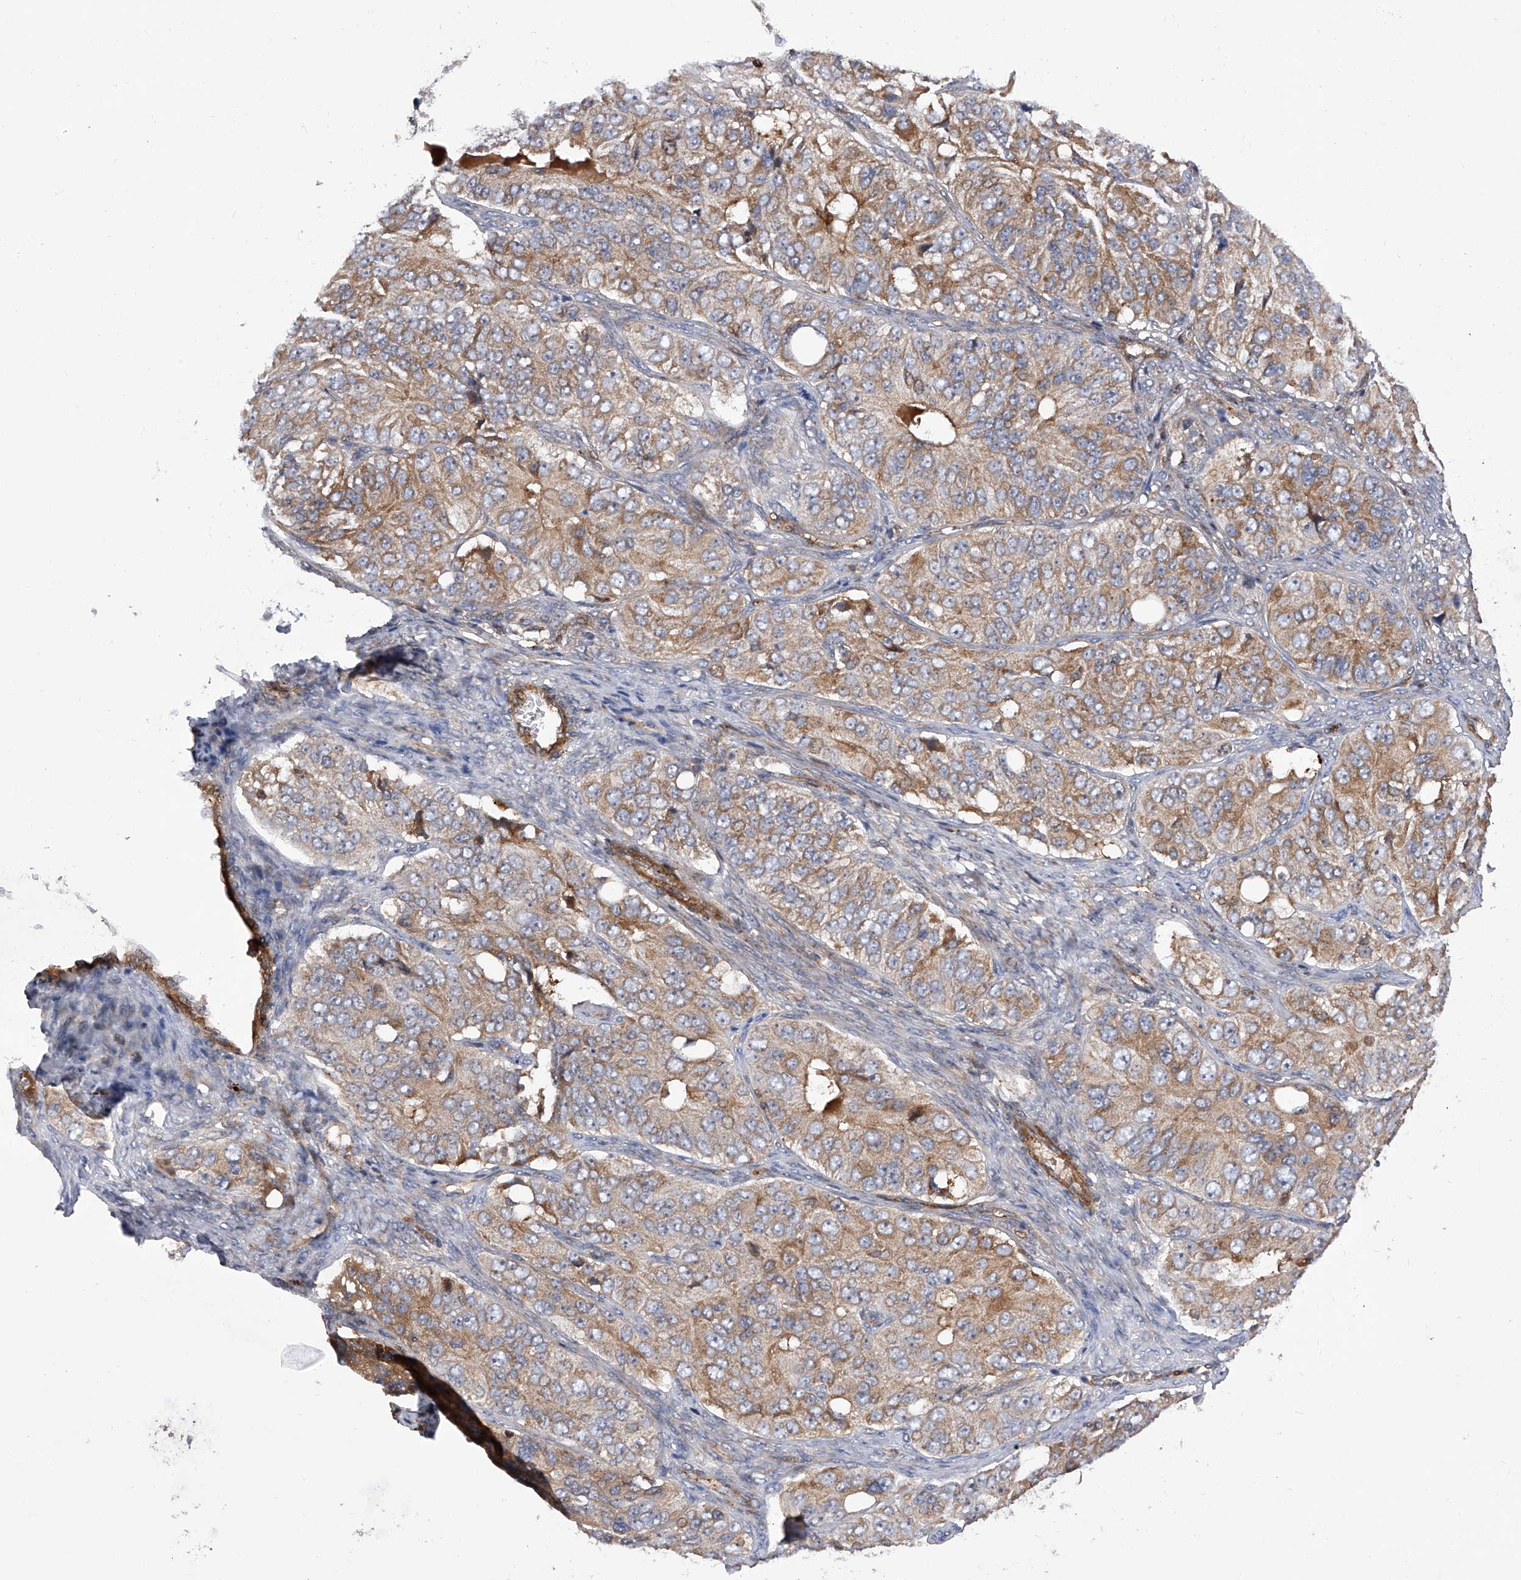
{"staining": {"intensity": "moderate", "quantity": ">75%", "location": "cytoplasmic/membranous"}, "tissue": "ovarian cancer", "cell_type": "Tumor cells", "image_type": "cancer", "snomed": [{"axis": "morphology", "description": "Carcinoma, endometroid"}, {"axis": "topography", "description": "Ovary"}], "caption": "Moderate cytoplasmic/membranous staining for a protein is identified in about >75% of tumor cells of ovarian cancer (endometroid carcinoma) using immunohistochemistry (IHC).", "gene": "PDSS2", "patient": {"sex": "female", "age": 51}}